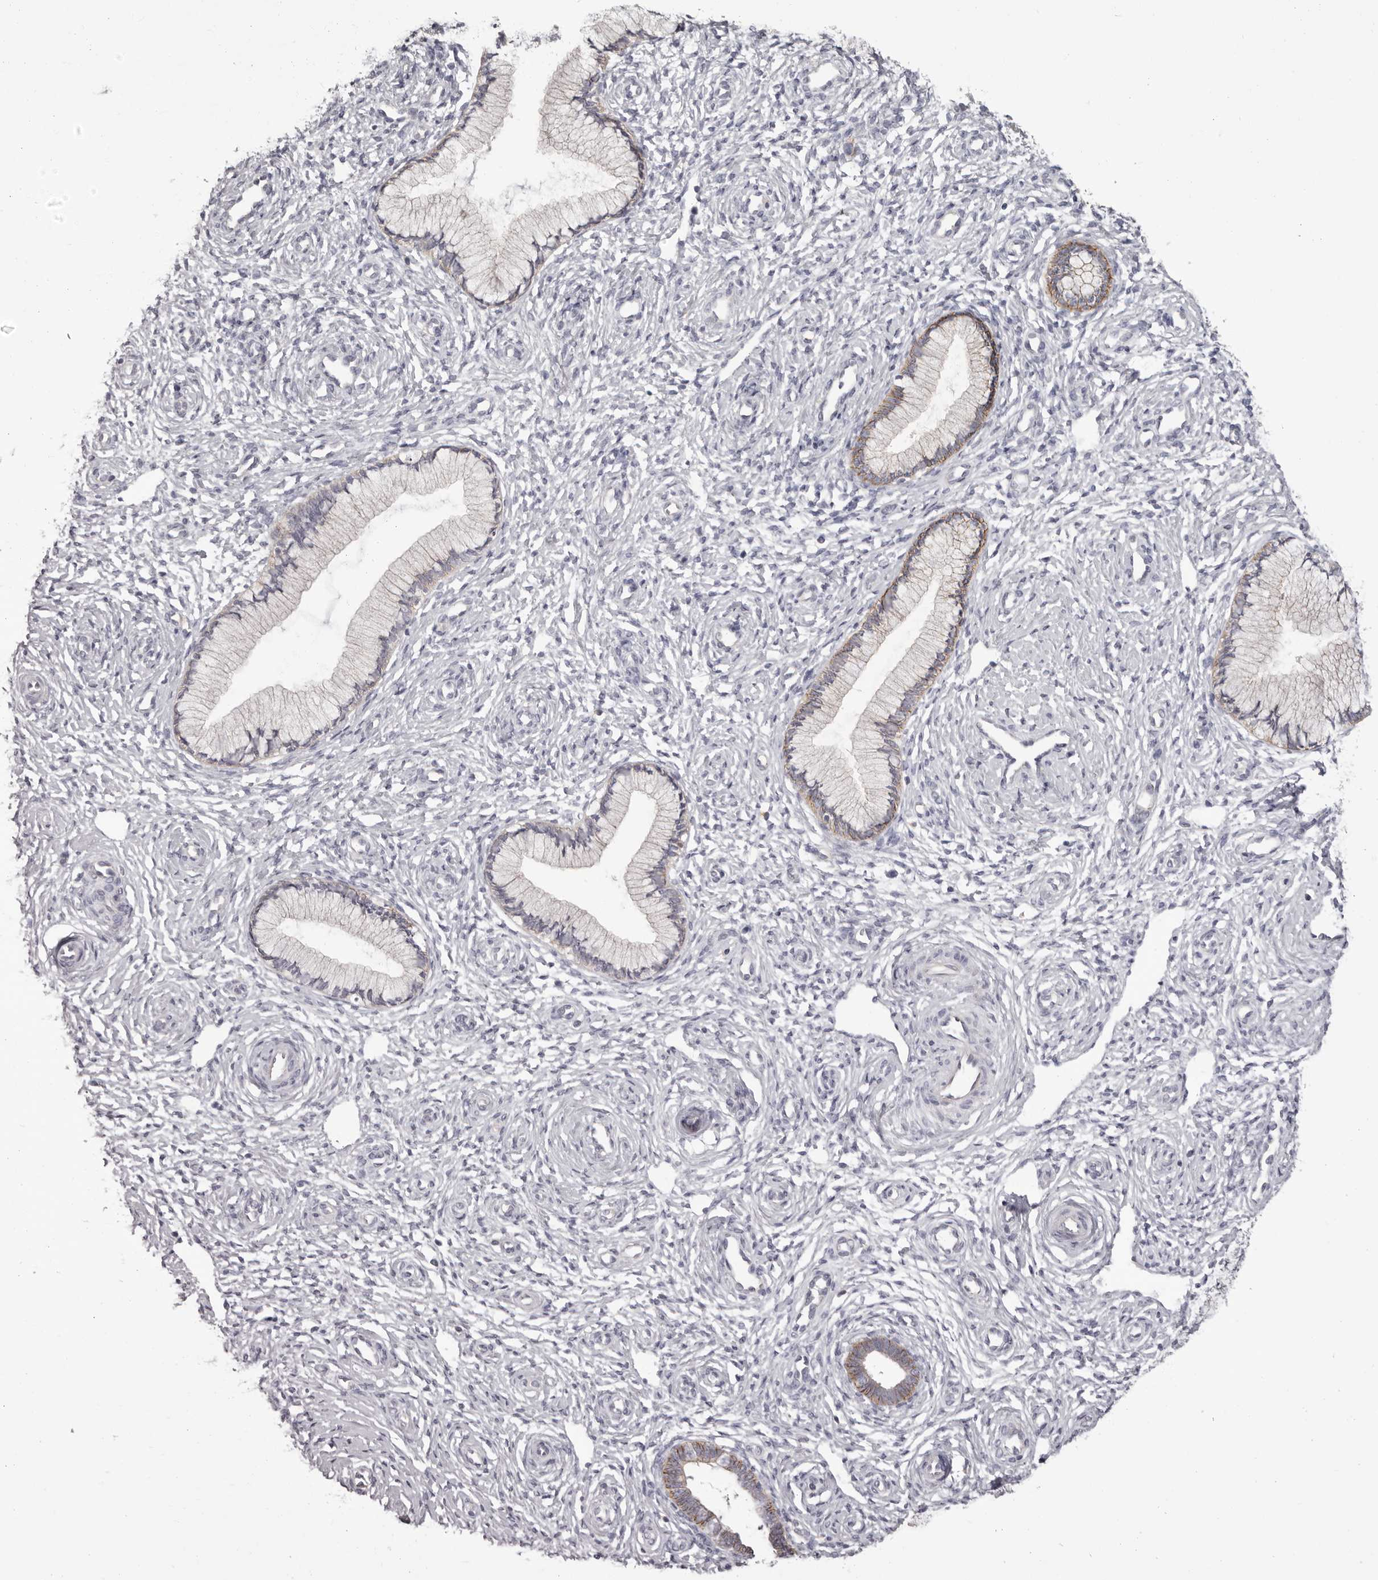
{"staining": {"intensity": "moderate", "quantity": "25%-75%", "location": "cytoplasmic/membranous"}, "tissue": "cervix", "cell_type": "Glandular cells", "image_type": "normal", "snomed": [{"axis": "morphology", "description": "Normal tissue, NOS"}, {"axis": "topography", "description": "Cervix"}], "caption": "Protein staining of benign cervix shows moderate cytoplasmic/membranous staining in about 25%-75% of glandular cells. The protein is stained brown, and the nuclei are stained in blue (DAB (3,3'-diaminobenzidine) IHC with brightfield microscopy, high magnification).", "gene": "OTUD3", "patient": {"sex": "female", "age": 27}}